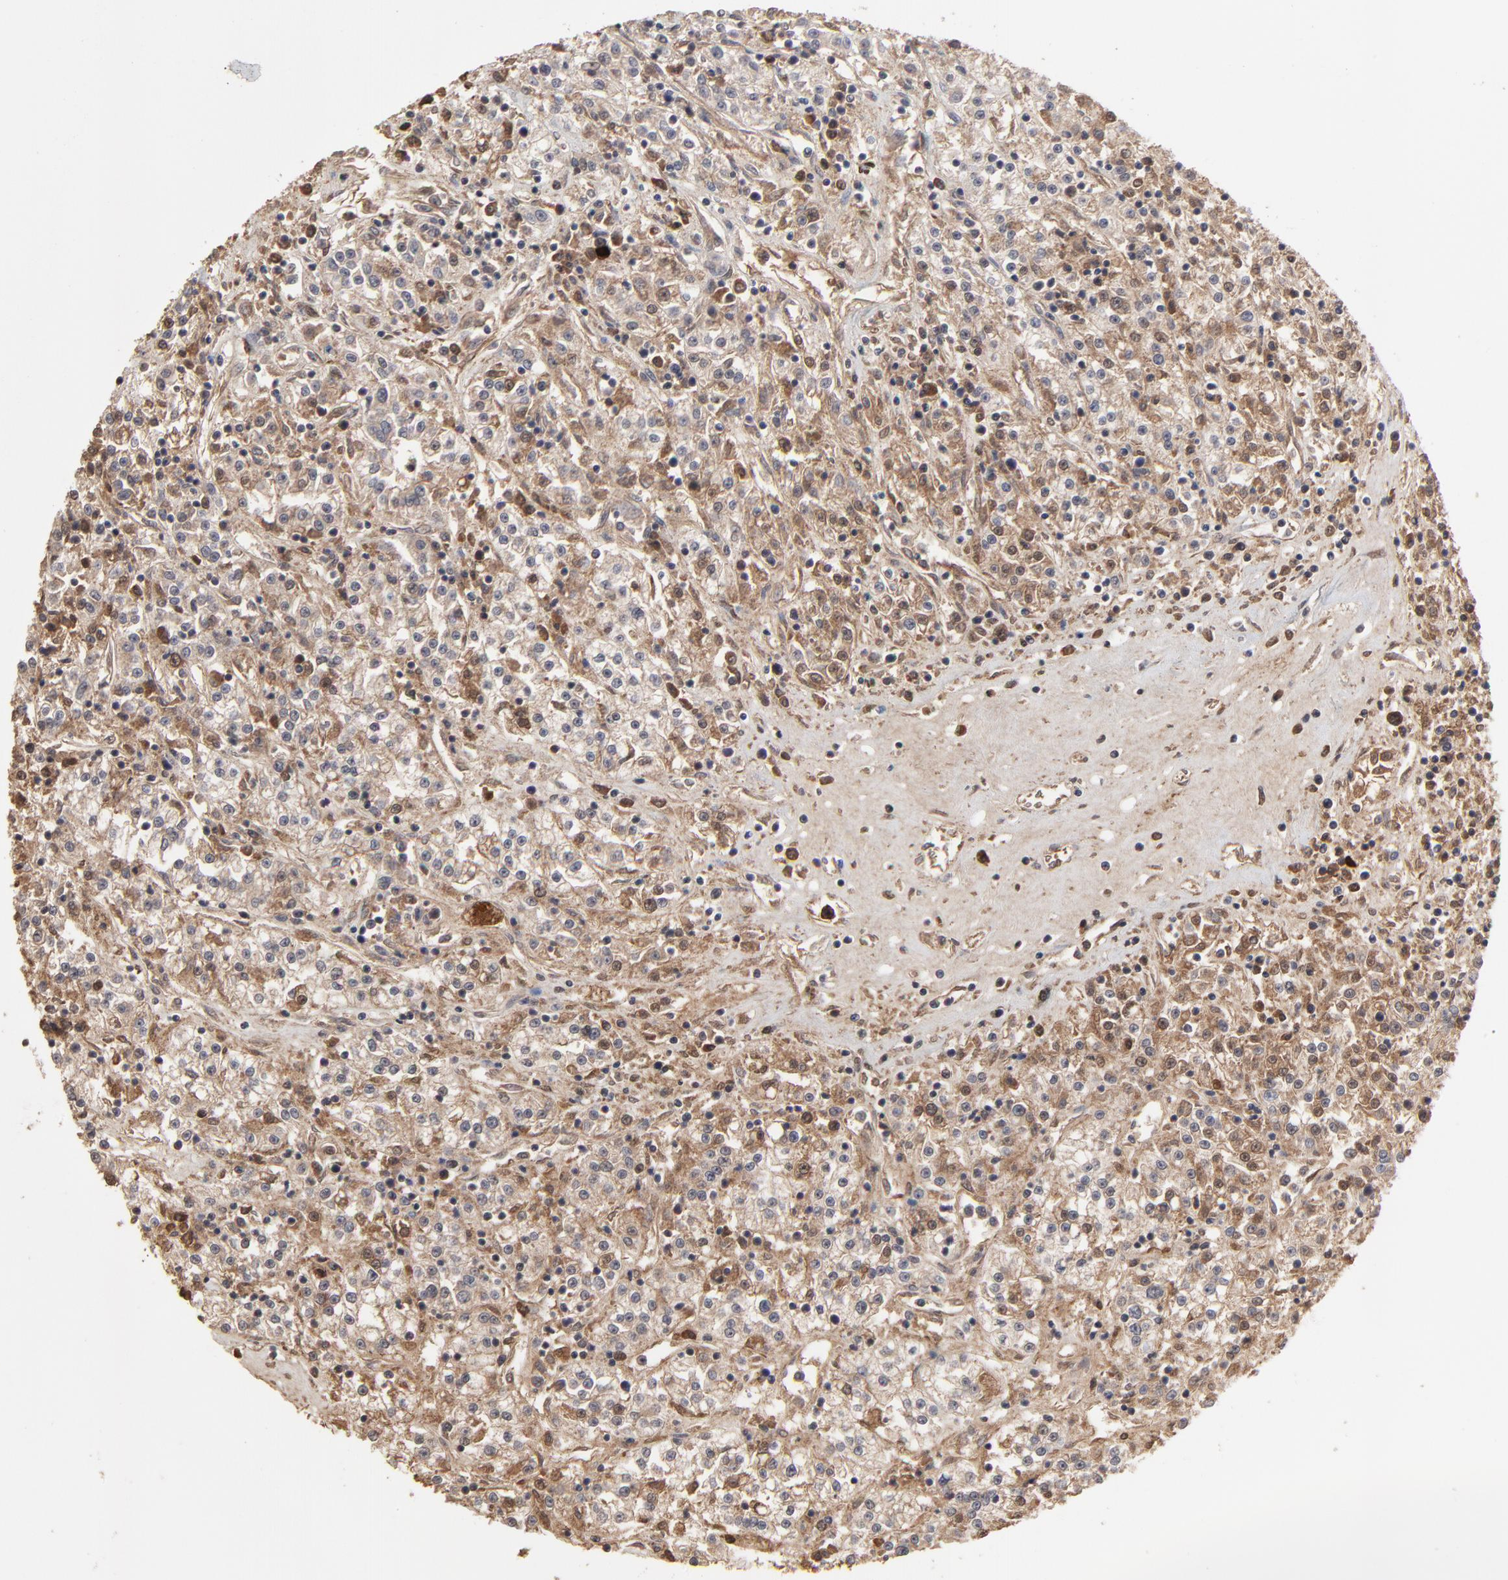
{"staining": {"intensity": "moderate", "quantity": ">75%", "location": "cytoplasmic/membranous"}, "tissue": "renal cancer", "cell_type": "Tumor cells", "image_type": "cancer", "snomed": [{"axis": "morphology", "description": "Adenocarcinoma, NOS"}, {"axis": "topography", "description": "Kidney"}], "caption": "Protein expression analysis of renal cancer demonstrates moderate cytoplasmic/membranous expression in approximately >75% of tumor cells. Using DAB (3,3'-diaminobenzidine) (brown) and hematoxylin (blue) stains, captured at high magnification using brightfield microscopy.", "gene": "VPREB3", "patient": {"sex": "female", "age": 76}}